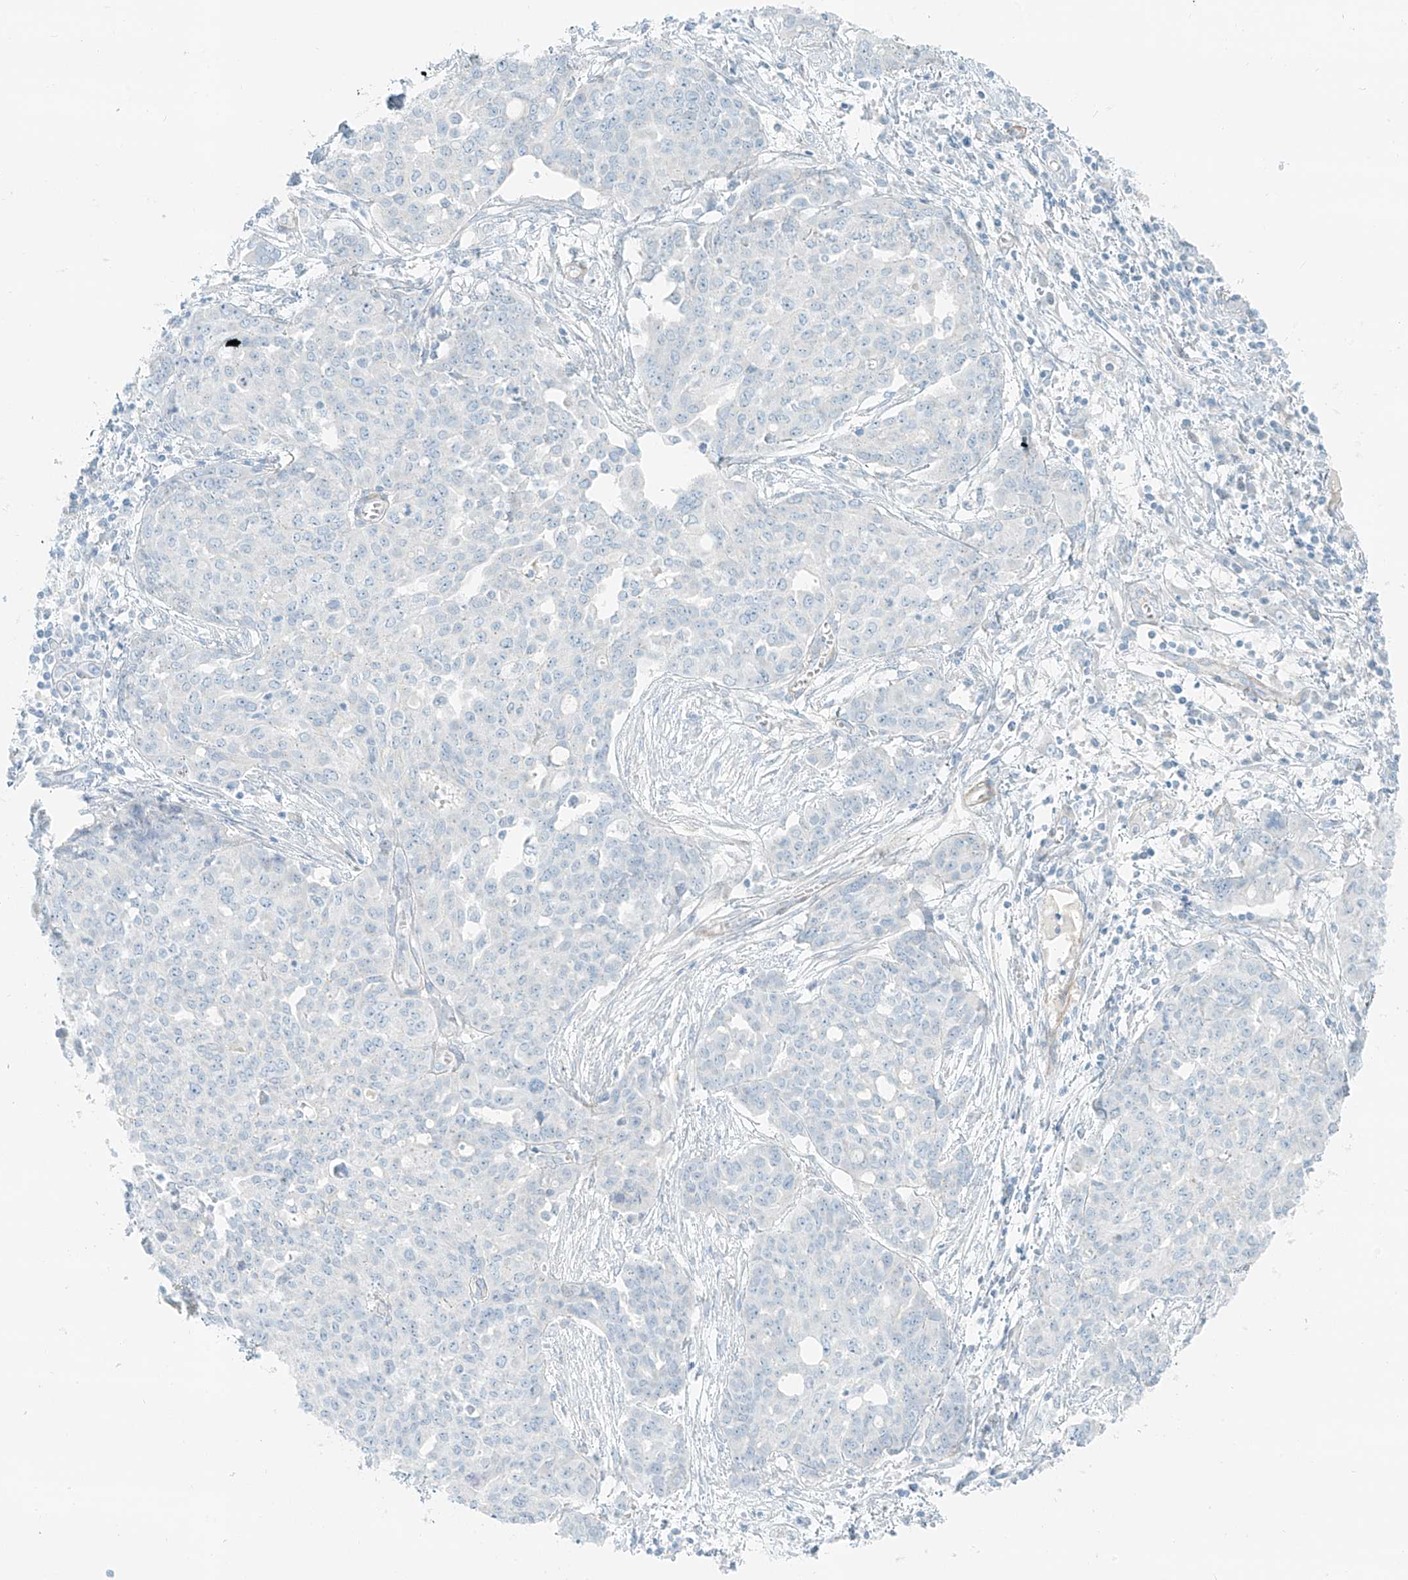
{"staining": {"intensity": "negative", "quantity": "none", "location": "none"}, "tissue": "ovarian cancer", "cell_type": "Tumor cells", "image_type": "cancer", "snomed": [{"axis": "morphology", "description": "Cystadenocarcinoma, serous, NOS"}, {"axis": "topography", "description": "Soft tissue"}, {"axis": "topography", "description": "Ovary"}], "caption": "Immunohistochemistry micrograph of neoplastic tissue: human ovarian cancer (serous cystadenocarcinoma) stained with DAB demonstrates no significant protein expression in tumor cells. (Brightfield microscopy of DAB immunohistochemistry at high magnification).", "gene": "SMCP", "patient": {"sex": "female", "age": 57}}